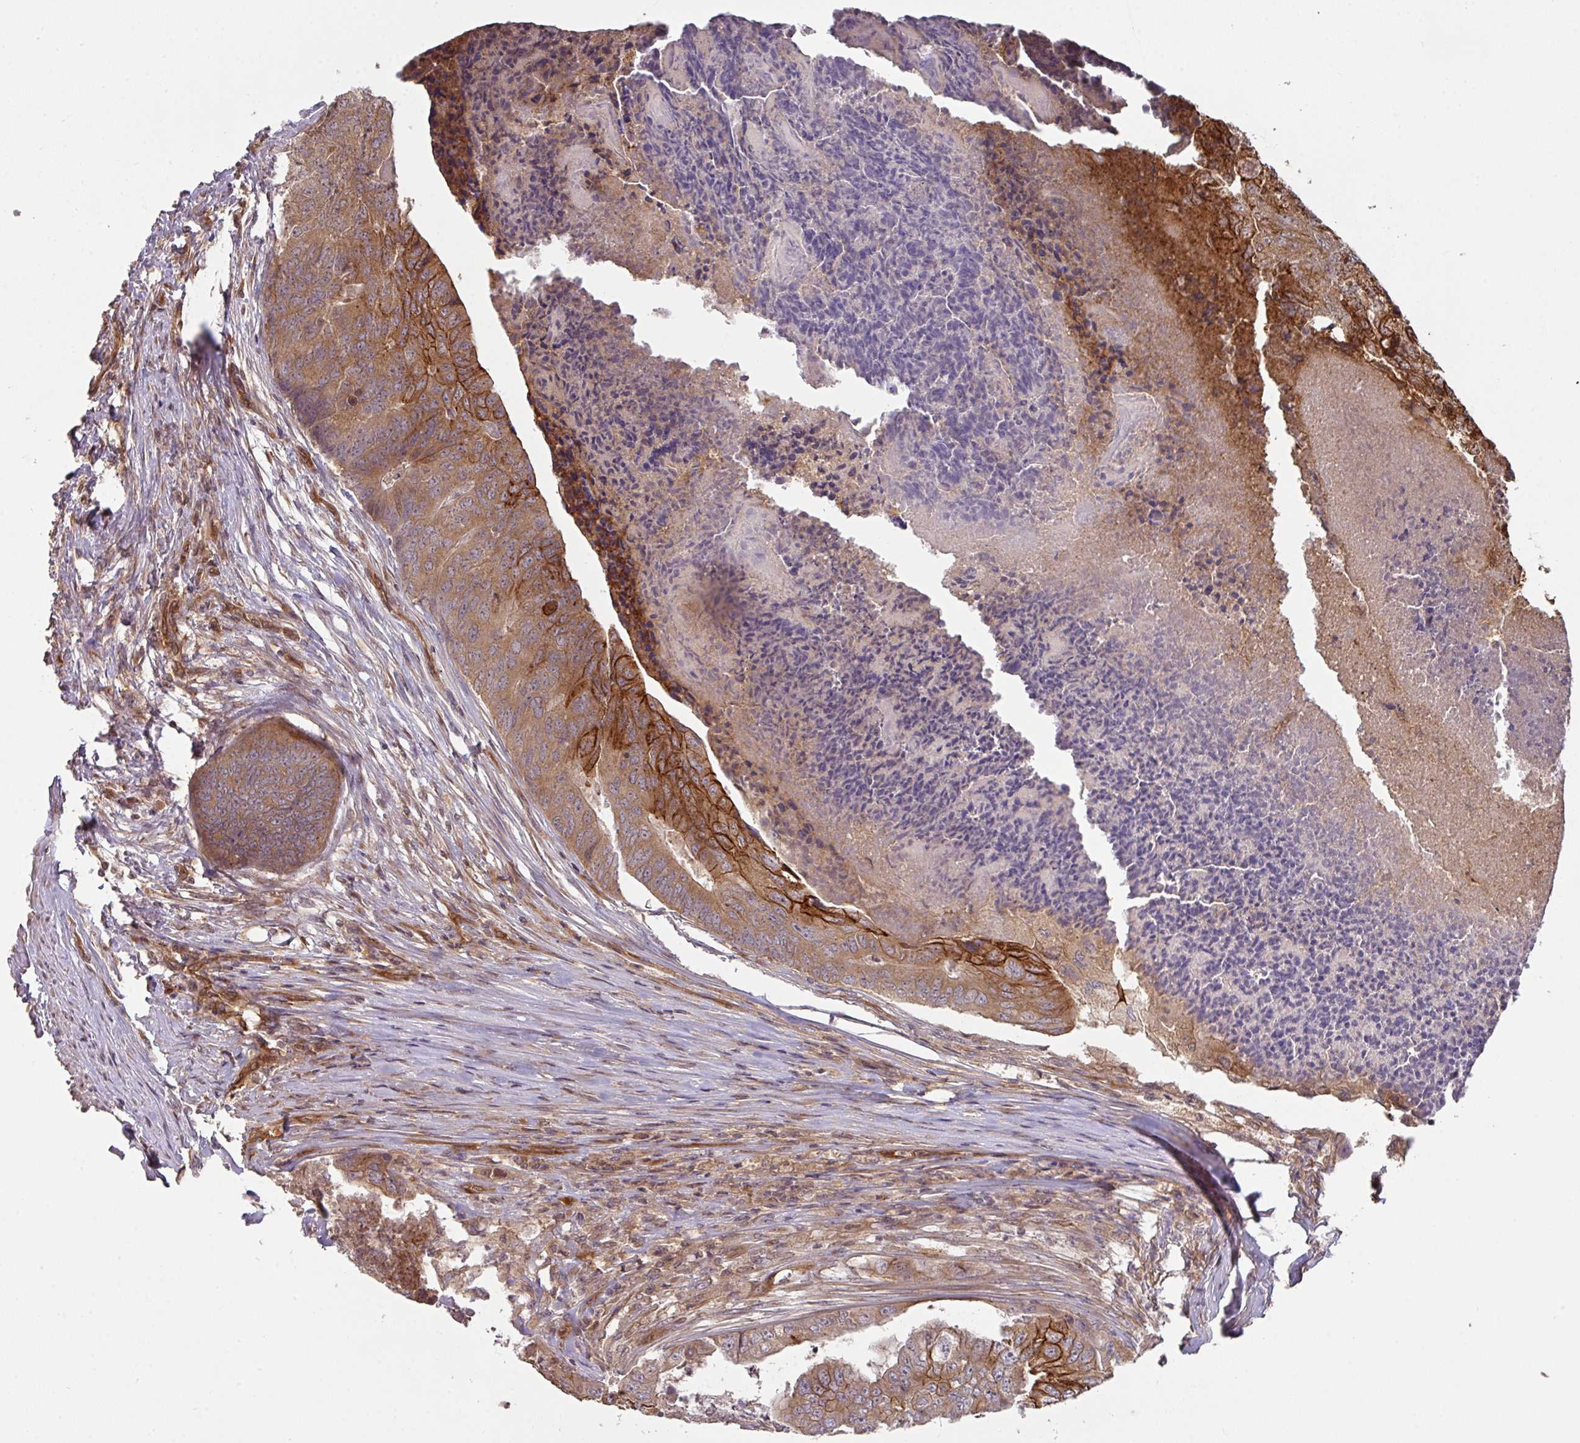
{"staining": {"intensity": "moderate", "quantity": ">75%", "location": "cytoplasmic/membranous"}, "tissue": "colorectal cancer", "cell_type": "Tumor cells", "image_type": "cancer", "snomed": [{"axis": "morphology", "description": "Adenocarcinoma, NOS"}, {"axis": "topography", "description": "Colon"}], "caption": "Tumor cells reveal medium levels of moderate cytoplasmic/membranous positivity in approximately >75% of cells in adenocarcinoma (colorectal). The protein is shown in brown color, while the nuclei are stained blue.", "gene": "CYFIP2", "patient": {"sex": "female", "age": 67}}